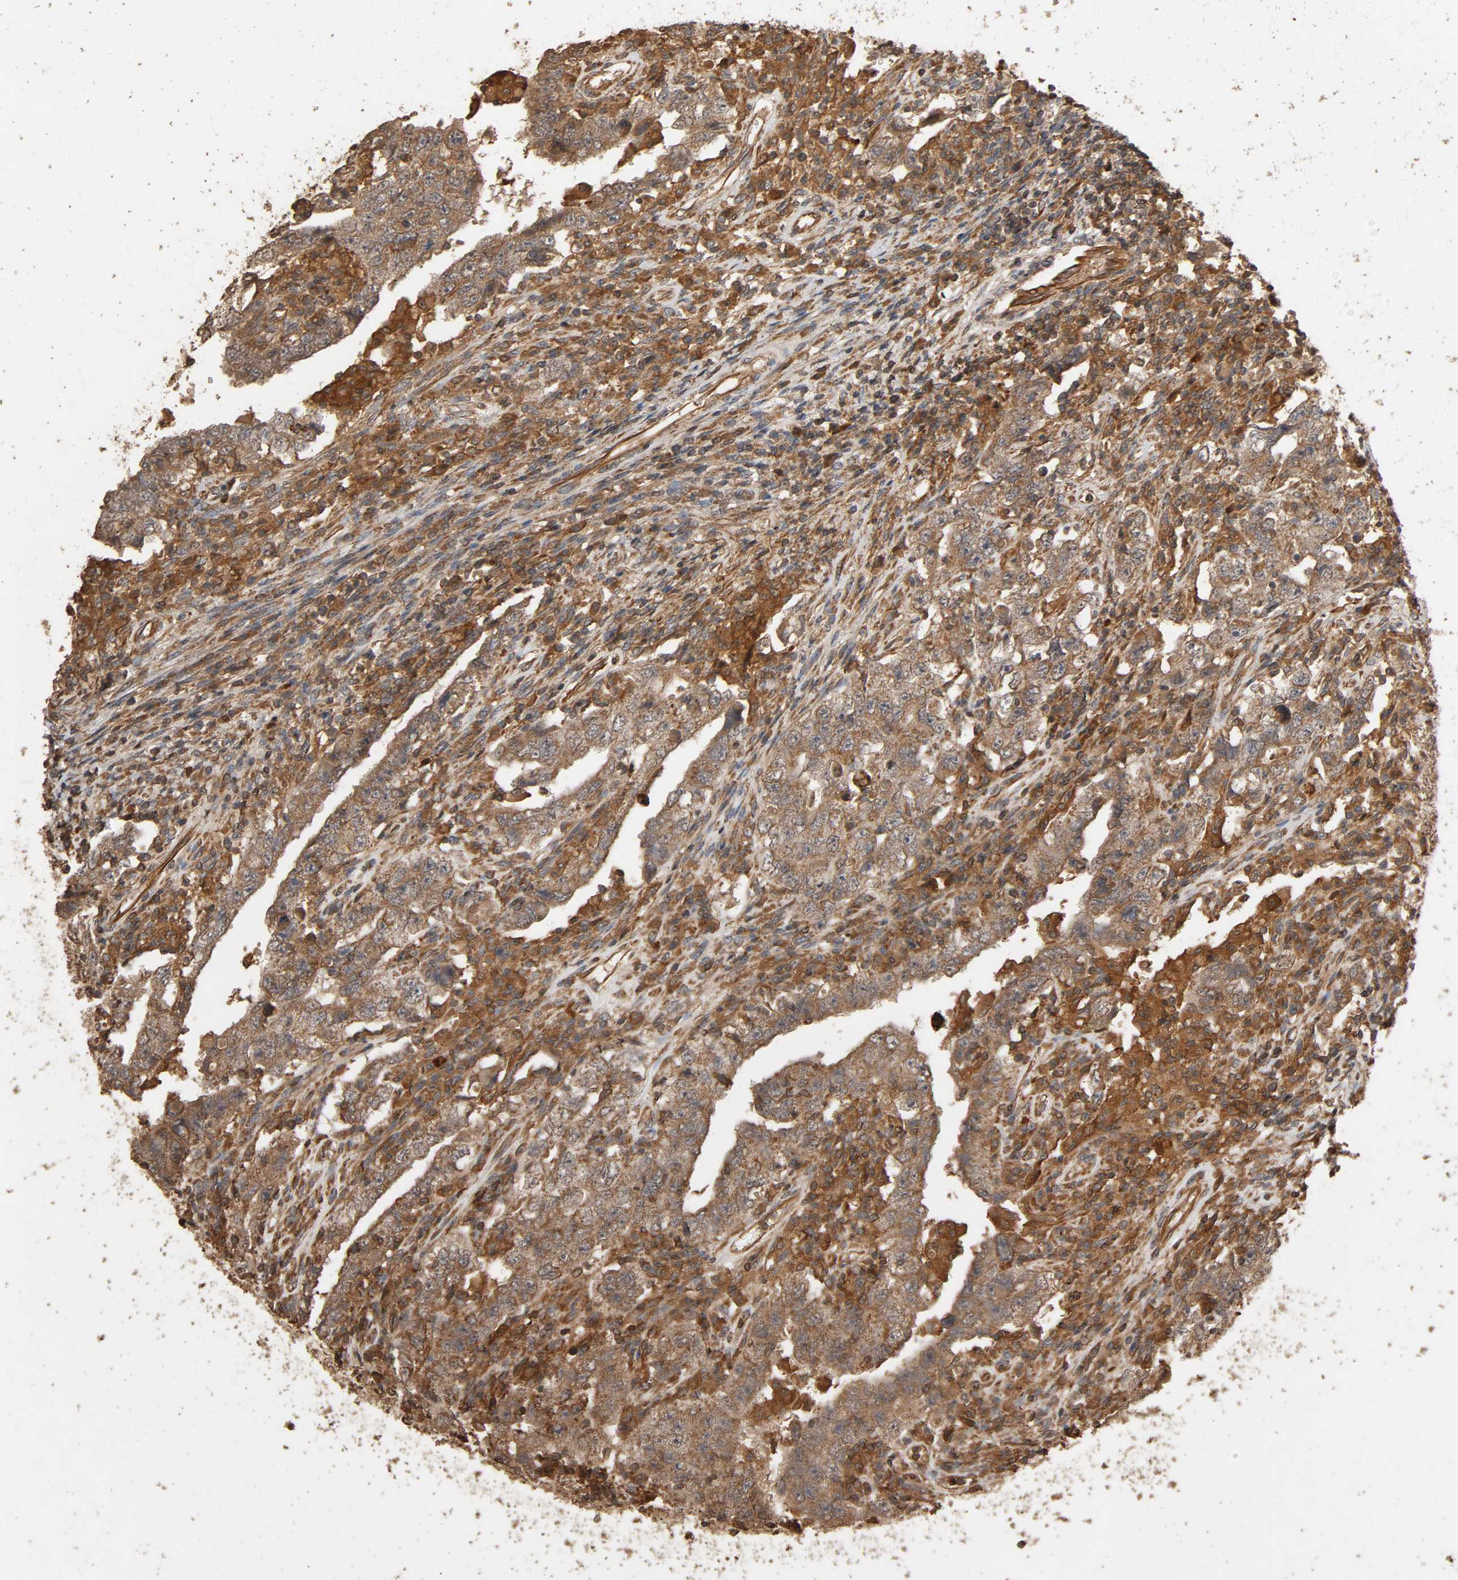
{"staining": {"intensity": "moderate", "quantity": "25%-75%", "location": "cytoplasmic/membranous"}, "tissue": "testis cancer", "cell_type": "Tumor cells", "image_type": "cancer", "snomed": [{"axis": "morphology", "description": "Carcinoma, Embryonal, NOS"}, {"axis": "topography", "description": "Testis"}], "caption": "Testis cancer stained for a protein (brown) displays moderate cytoplasmic/membranous positive positivity in approximately 25%-75% of tumor cells.", "gene": "RPS6KA6", "patient": {"sex": "male", "age": 26}}